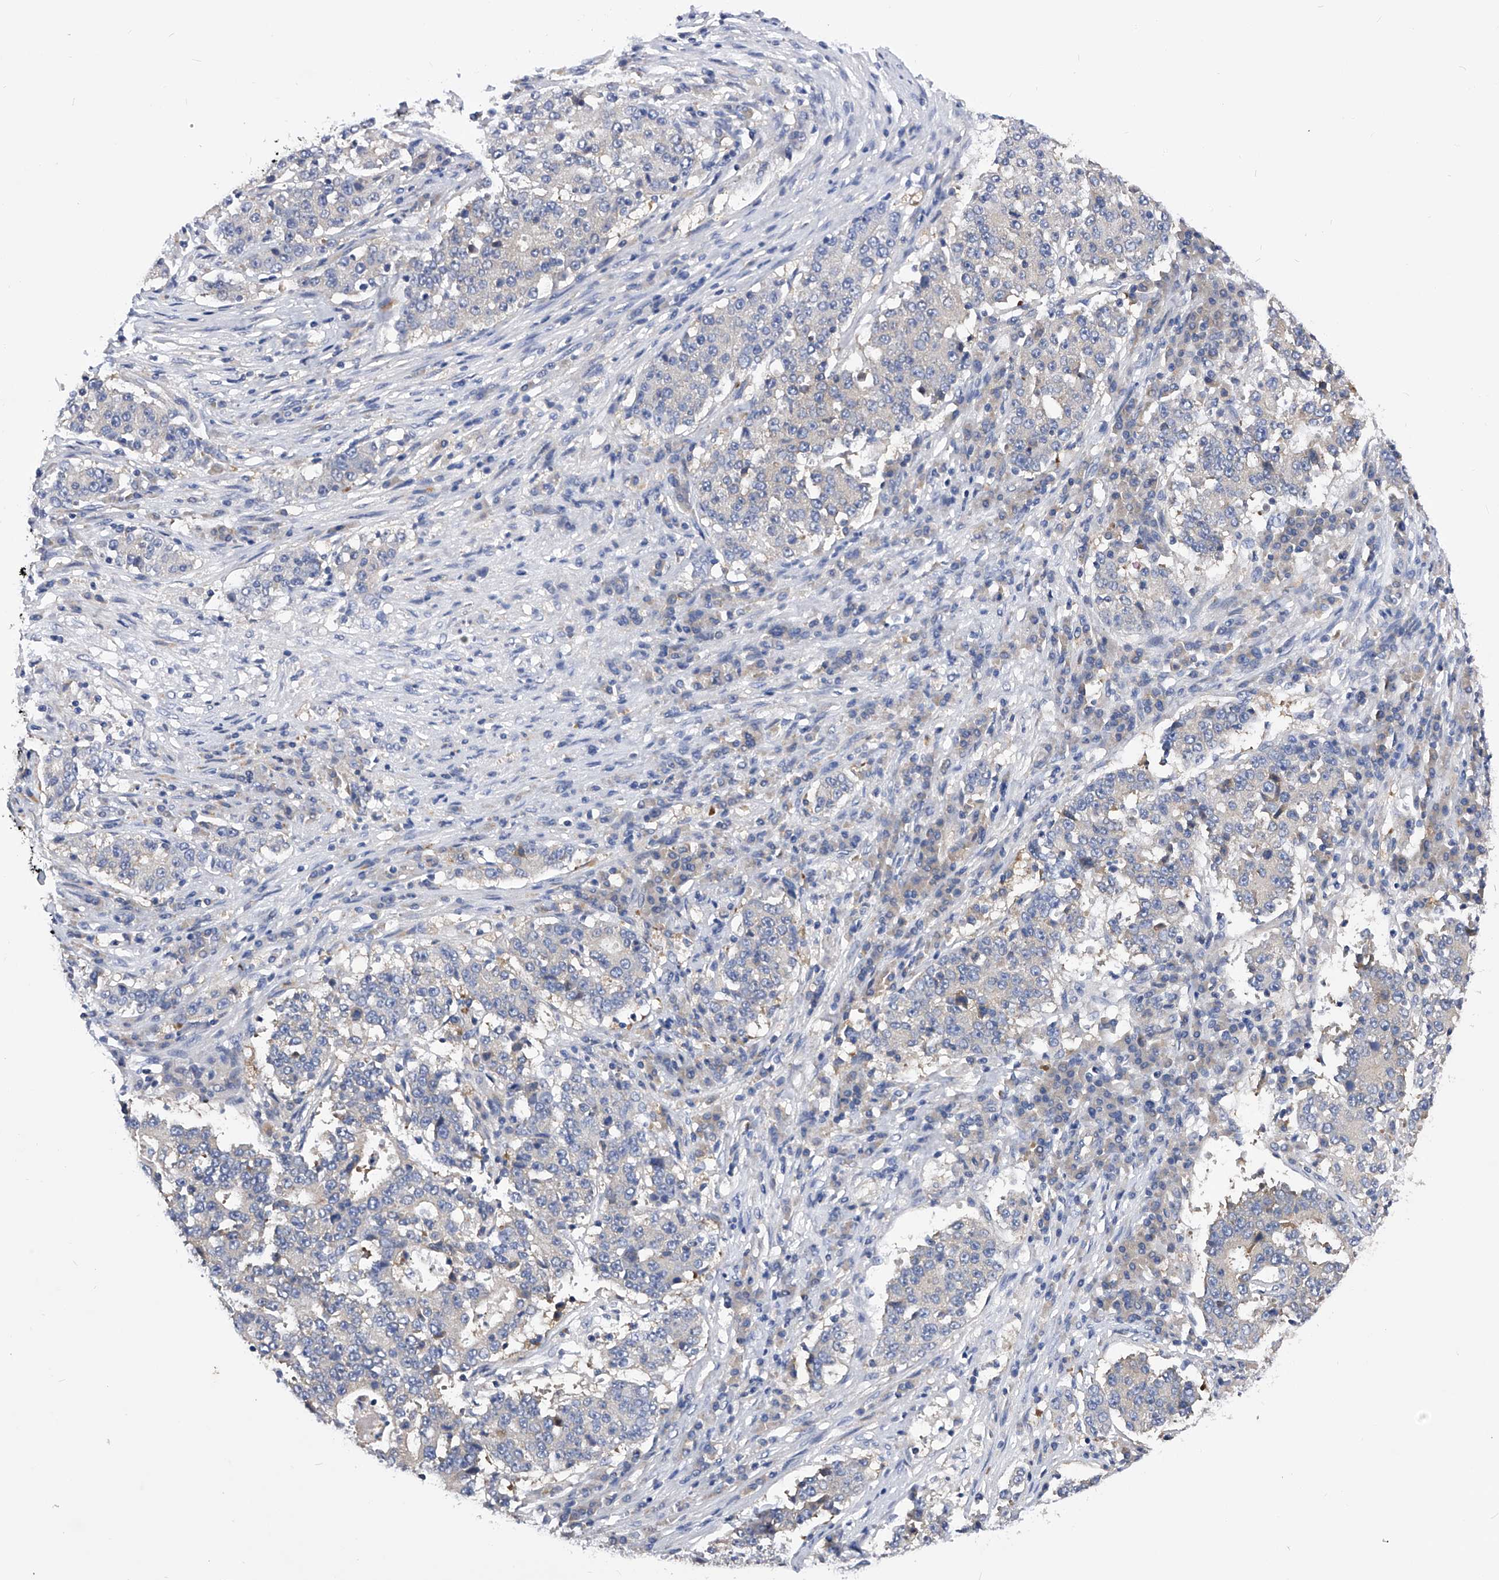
{"staining": {"intensity": "negative", "quantity": "none", "location": "none"}, "tissue": "stomach cancer", "cell_type": "Tumor cells", "image_type": "cancer", "snomed": [{"axis": "morphology", "description": "Adenocarcinoma, NOS"}, {"axis": "topography", "description": "Stomach"}], "caption": "This is an IHC histopathology image of stomach cancer (adenocarcinoma). There is no expression in tumor cells.", "gene": "PPP5C", "patient": {"sex": "male", "age": 59}}